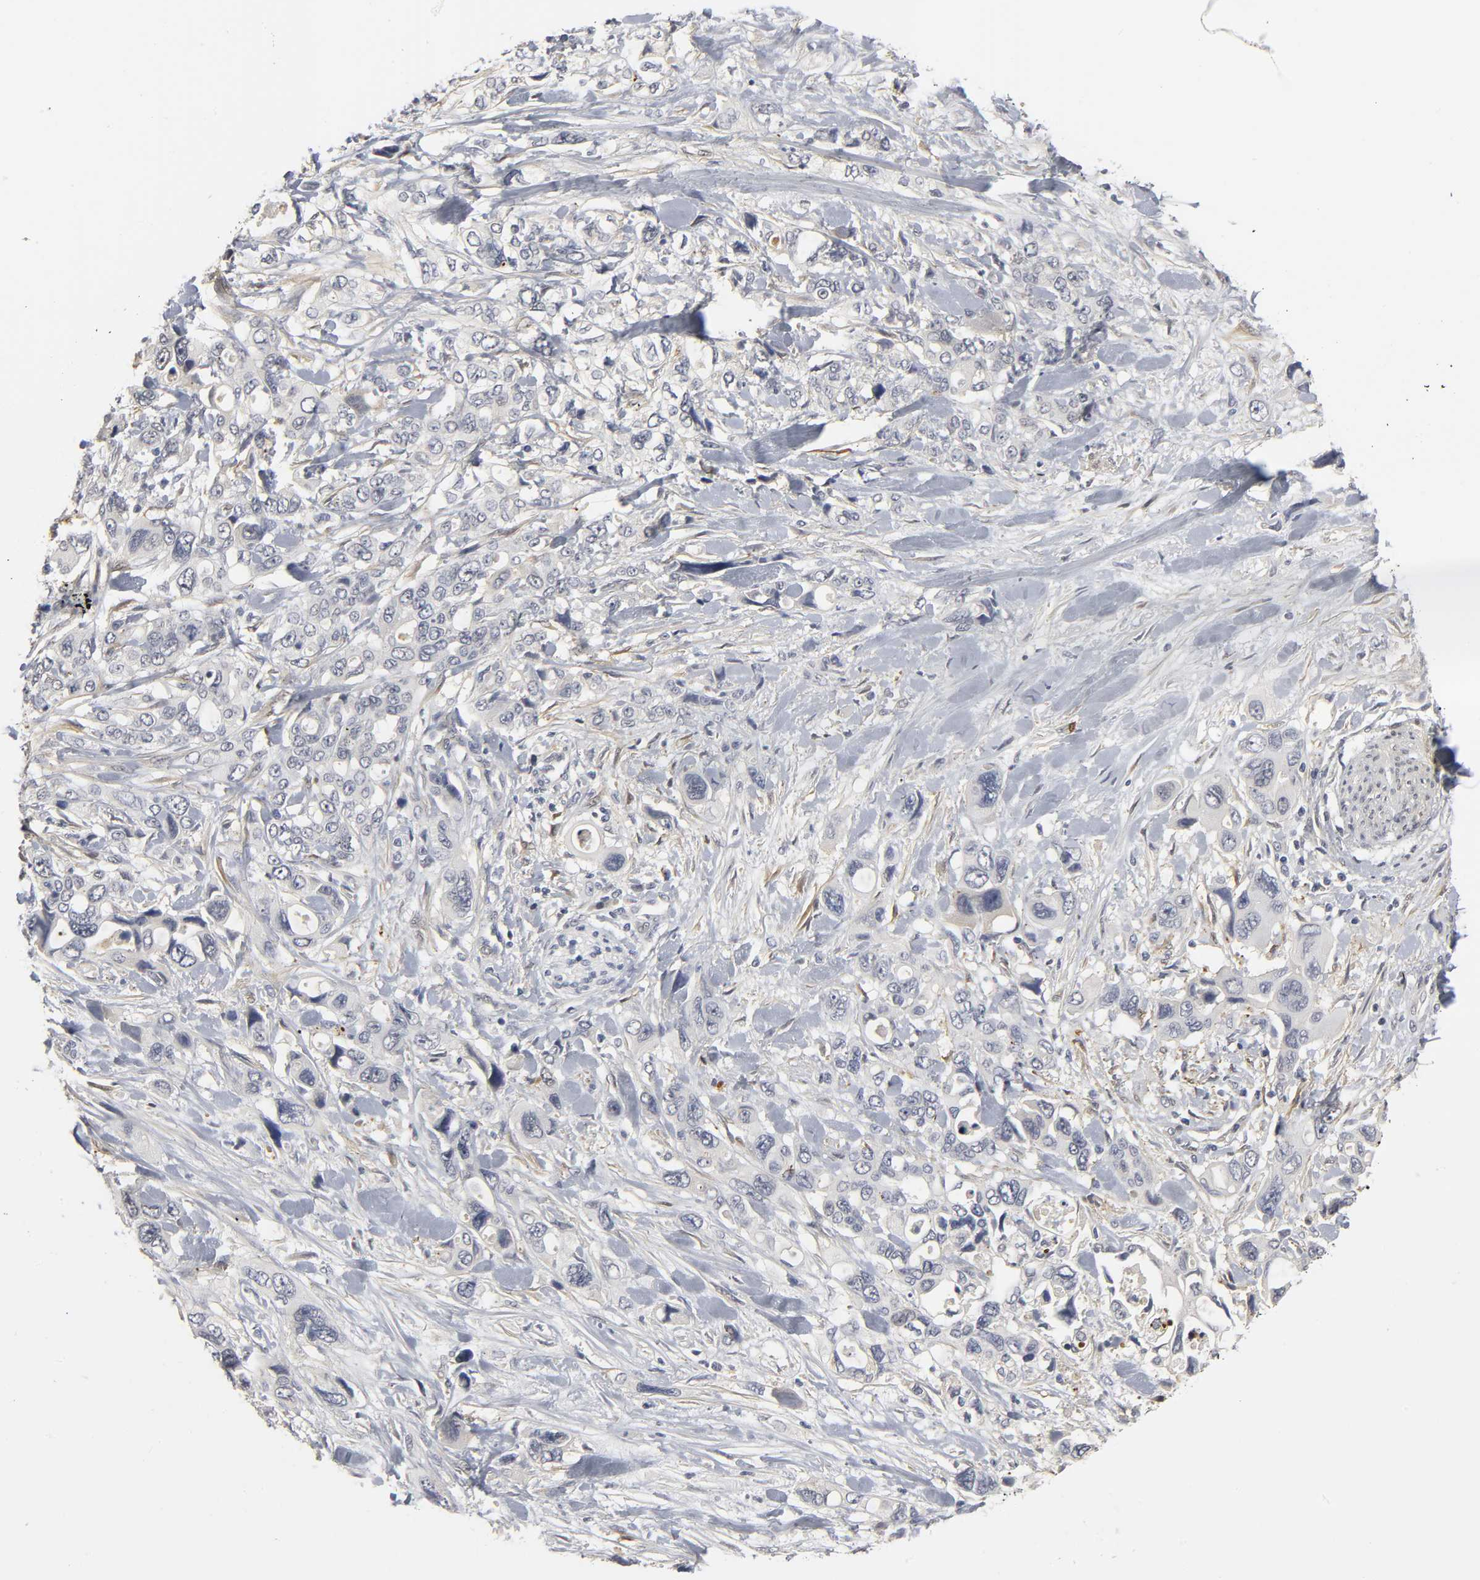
{"staining": {"intensity": "negative", "quantity": "none", "location": "none"}, "tissue": "pancreatic cancer", "cell_type": "Tumor cells", "image_type": "cancer", "snomed": [{"axis": "morphology", "description": "Adenocarcinoma, NOS"}, {"axis": "topography", "description": "Pancreas"}], "caption": "Pancreatic cancer (adenocarcinoma) was stained to show a protein in brown. There is no significant expression in tumor cells.", "gene": "PDLIM3", "patient": {"sex": "male", "age": 46}}